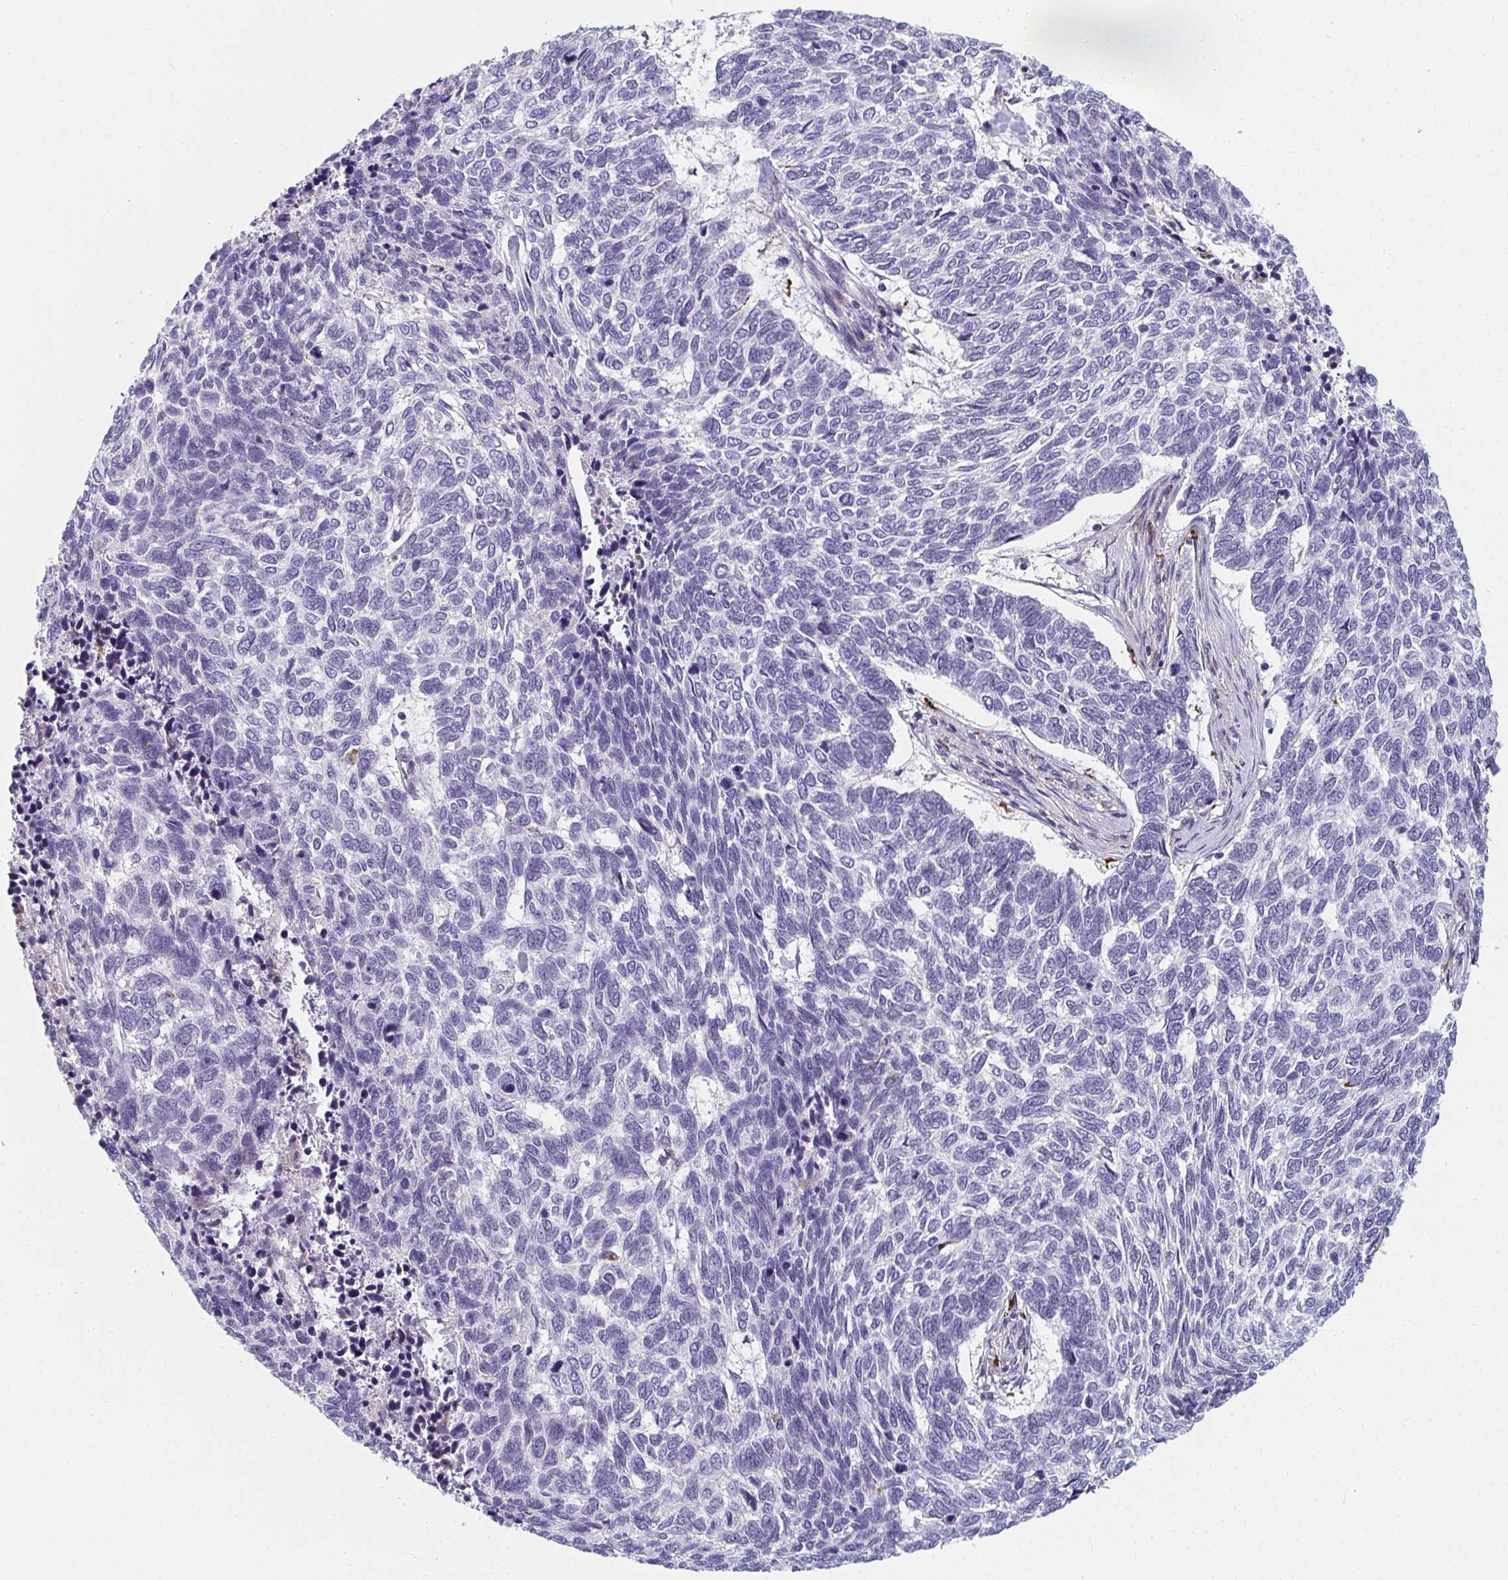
{"staining": {"intensity": "negative", "quantity": "none", "location": "none"}, "tissue": "skin cancer", "cell_type": "Tumor cells", "image_type": "cancer", "snomed": [{"axis": "morphology", "description": "Basal cell carcinoma"}, {"axis": "topography", "description": "Skin"}], "caption": "An immunohistochemistry micrograph of skin basal cell carcinoma is shown. There is no staining in tumor cells of skin basal cell carcinoma.", "gene": "EIF1AD", "patient": {"sex": "female", "age": 65}}